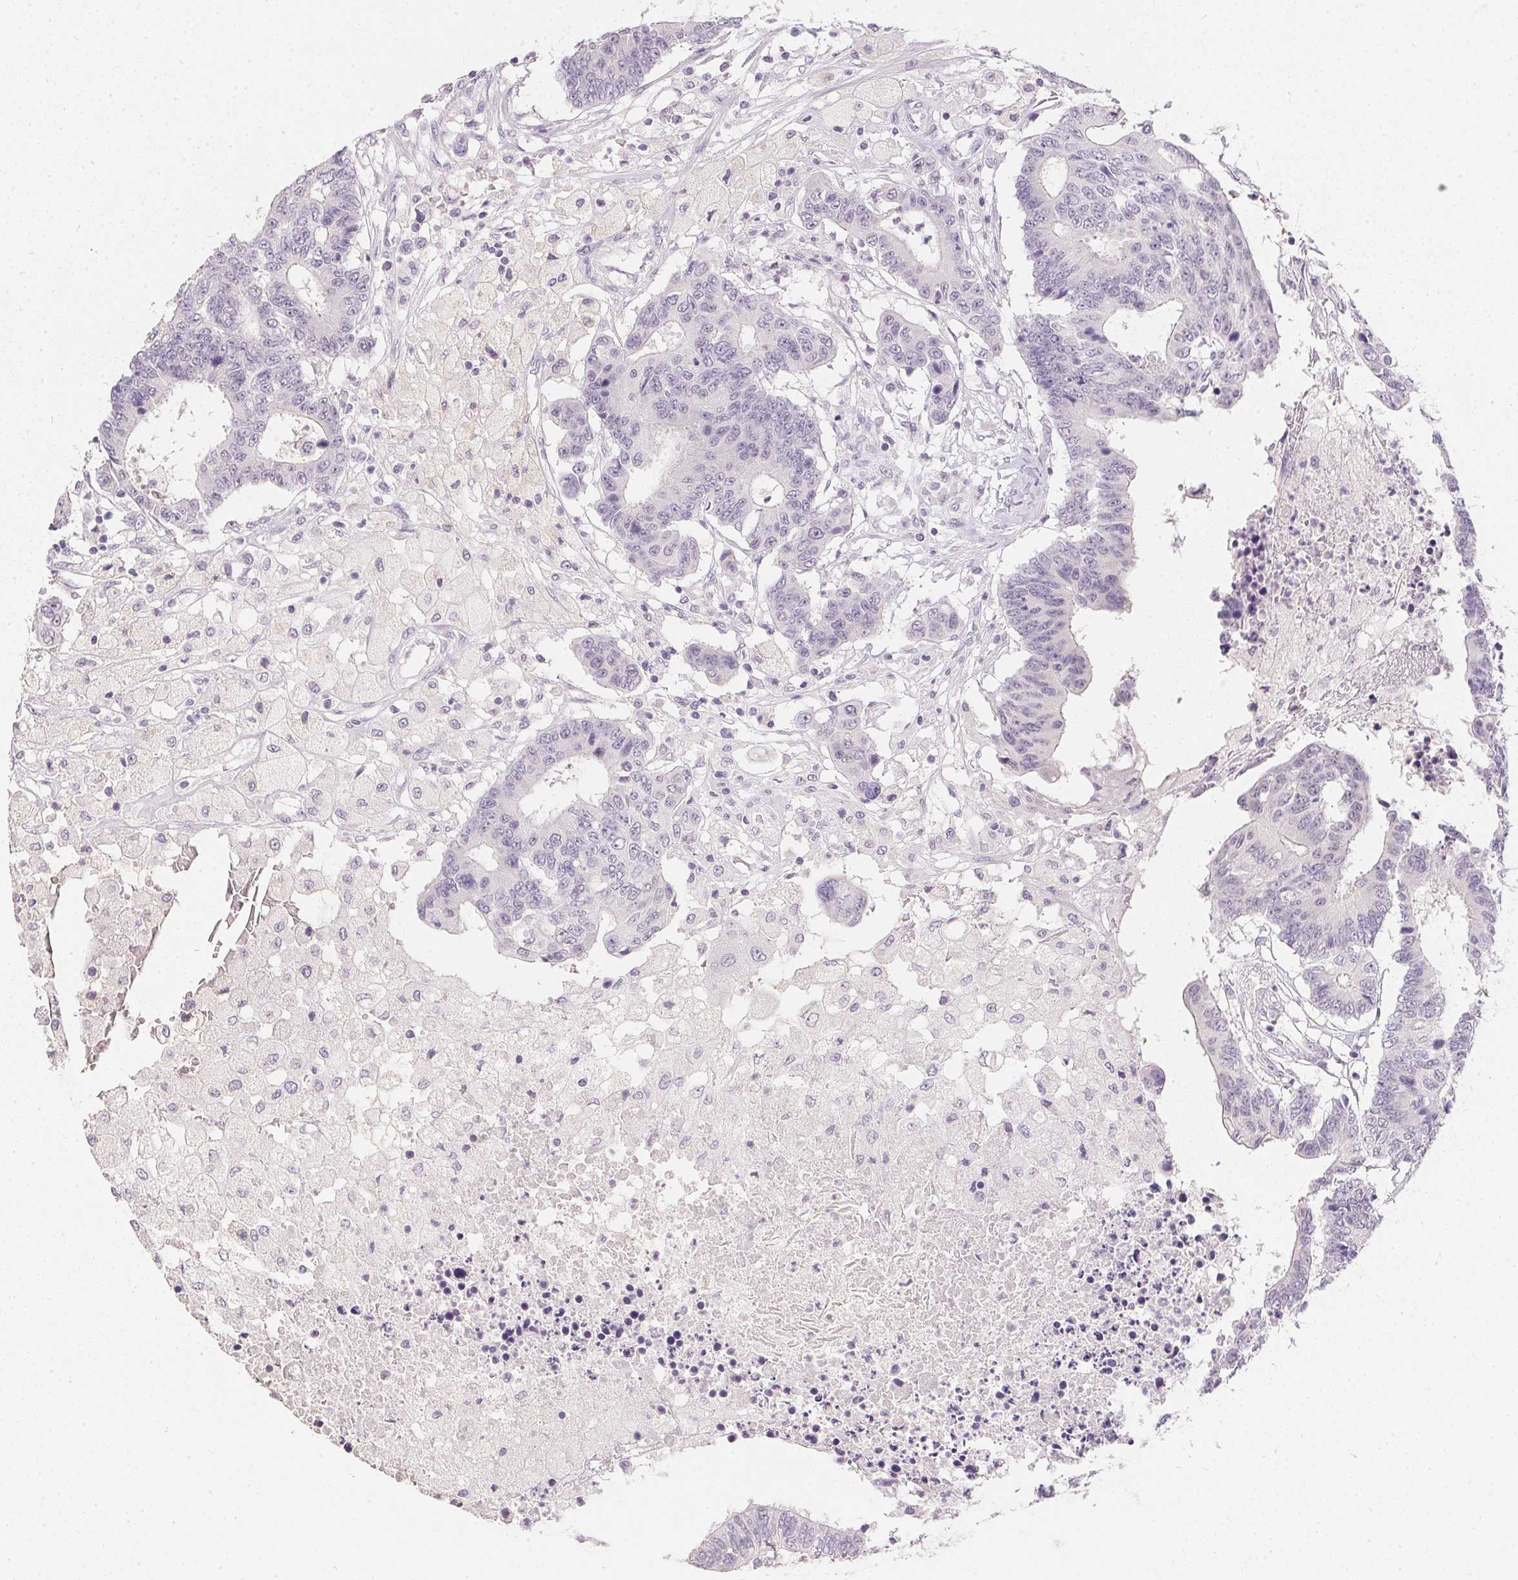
{"staining": {"intensity": "negative", "quantity": "none", "location": "none"}, "tissue": "colorectal cancer", "cell_type": "Tumor cells", "image_type": "cancer", "snomed": [{"axis": "morphology", "description": "Adenocarcinoma, NOS"}, {"axis": "topography", "description": "Colon"}], "caption": "High power microscopy micrograph of an immunohistochemistry (IHC) micrograph of colorectal cancer, revealing no significant staining in tumor cells. Brightfield microscopy of IHC stained with DAB (brown) and hematoxylin (blue), captured at high magnification.", "gene": "PPY", "patient": {"sex": "female", "age": 48}}